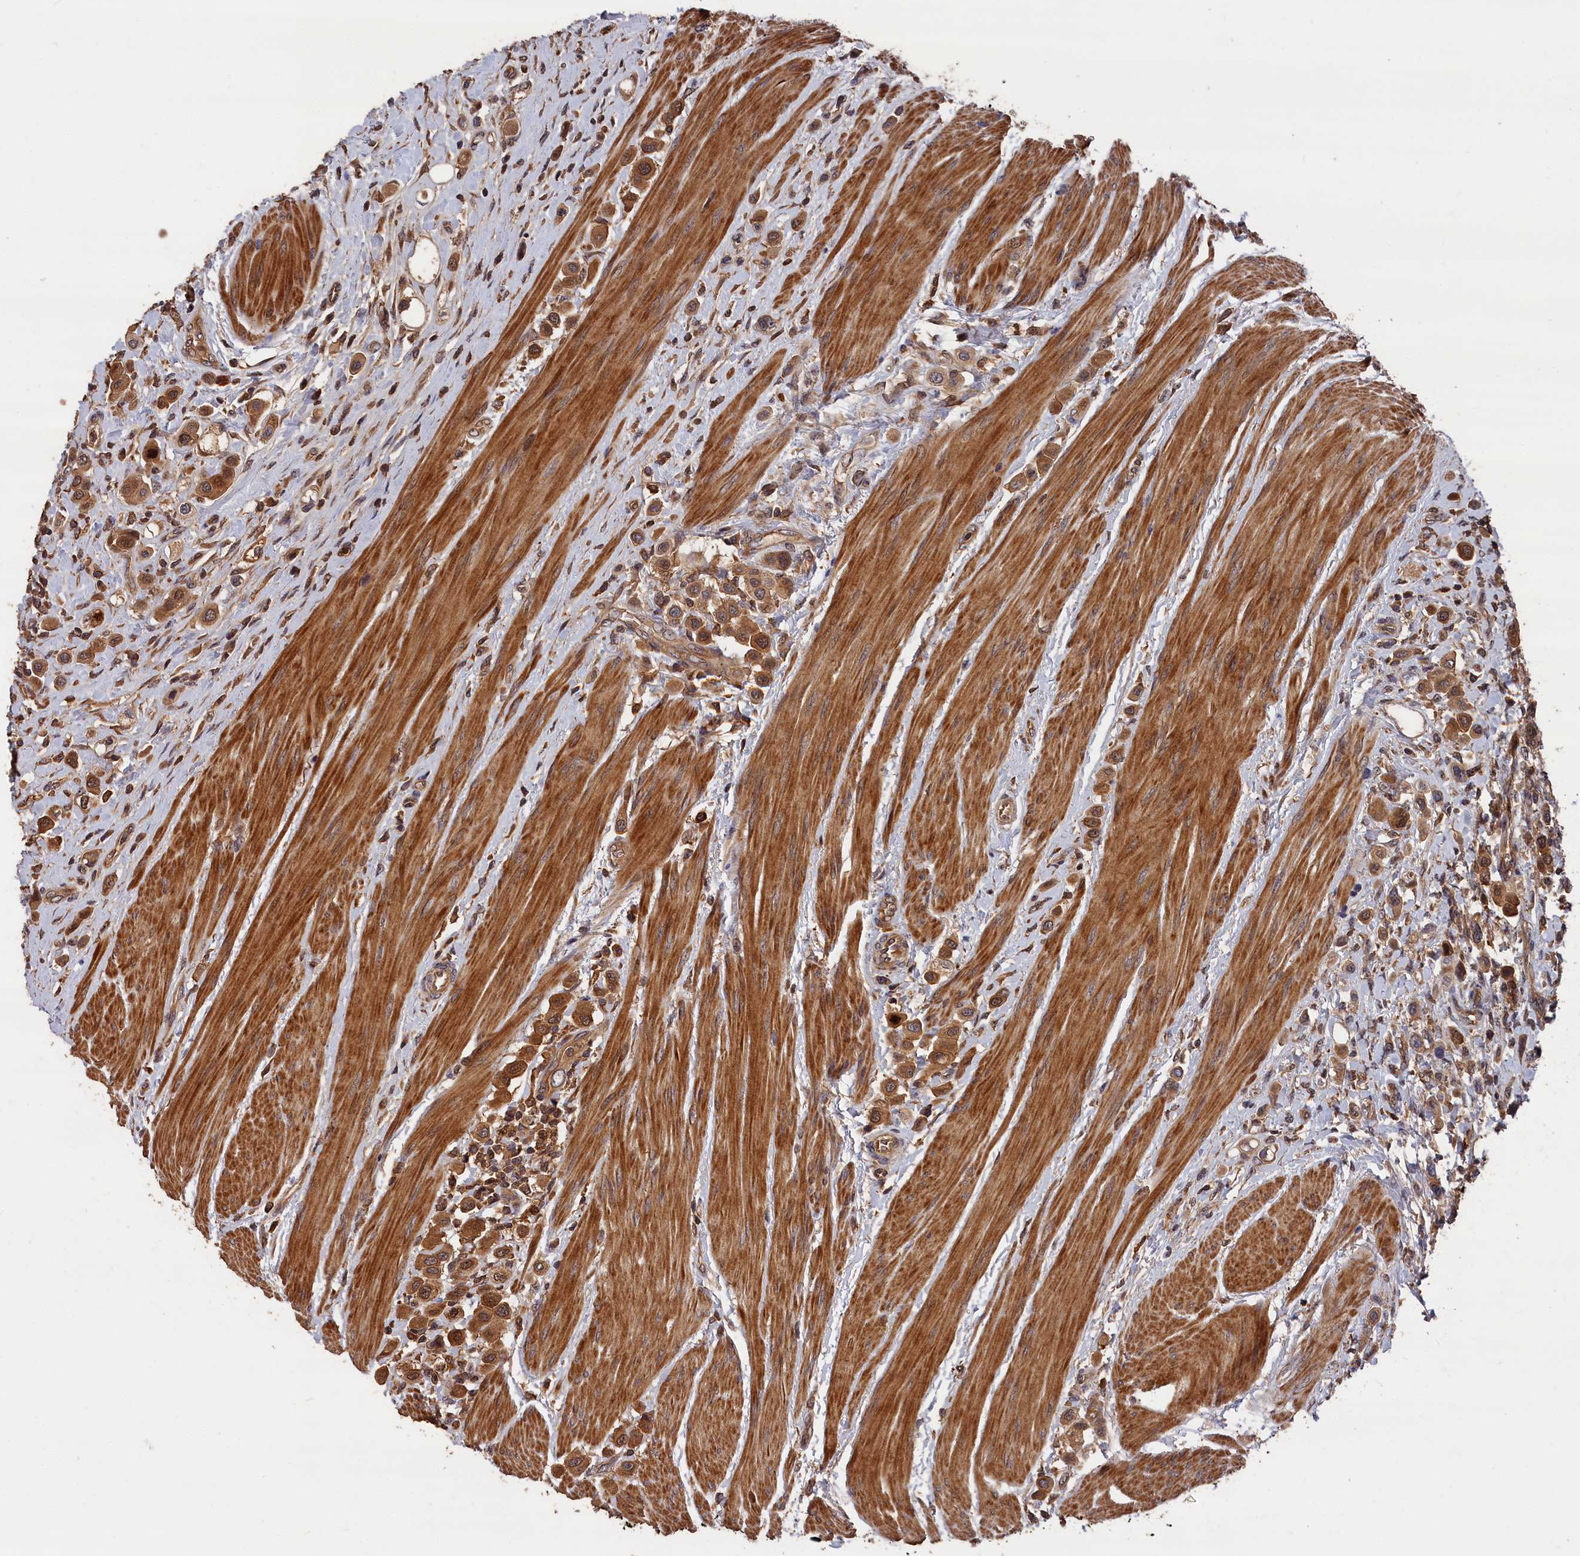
{"staining": {"intensity": "moderate", "quantity": ">75%", "location": "cytoplasmic/membranous"}, "tissue": "urothelial cancer", "cell_type": "Tumor cells", "image_type": "cancer", "snomed": [{"axis": "morphology", "description": "Urothelial carcinoma, High grade"}, {"axis": "topography", "description": "Urinary bladder"}], "caption": "Immunohistochemical staining of urothelial cancer exhibits moderate cytoplasmic/membranous protein expression in about >75% of tumor cells. (Stains: DAB (3,3'-diaminobenzidine) in brown, nuclei in blue, Microscopy: brightfield microscopy at high magnification).", "gene": "RMI2", "patient": {"sex": "male", "age": 50}}